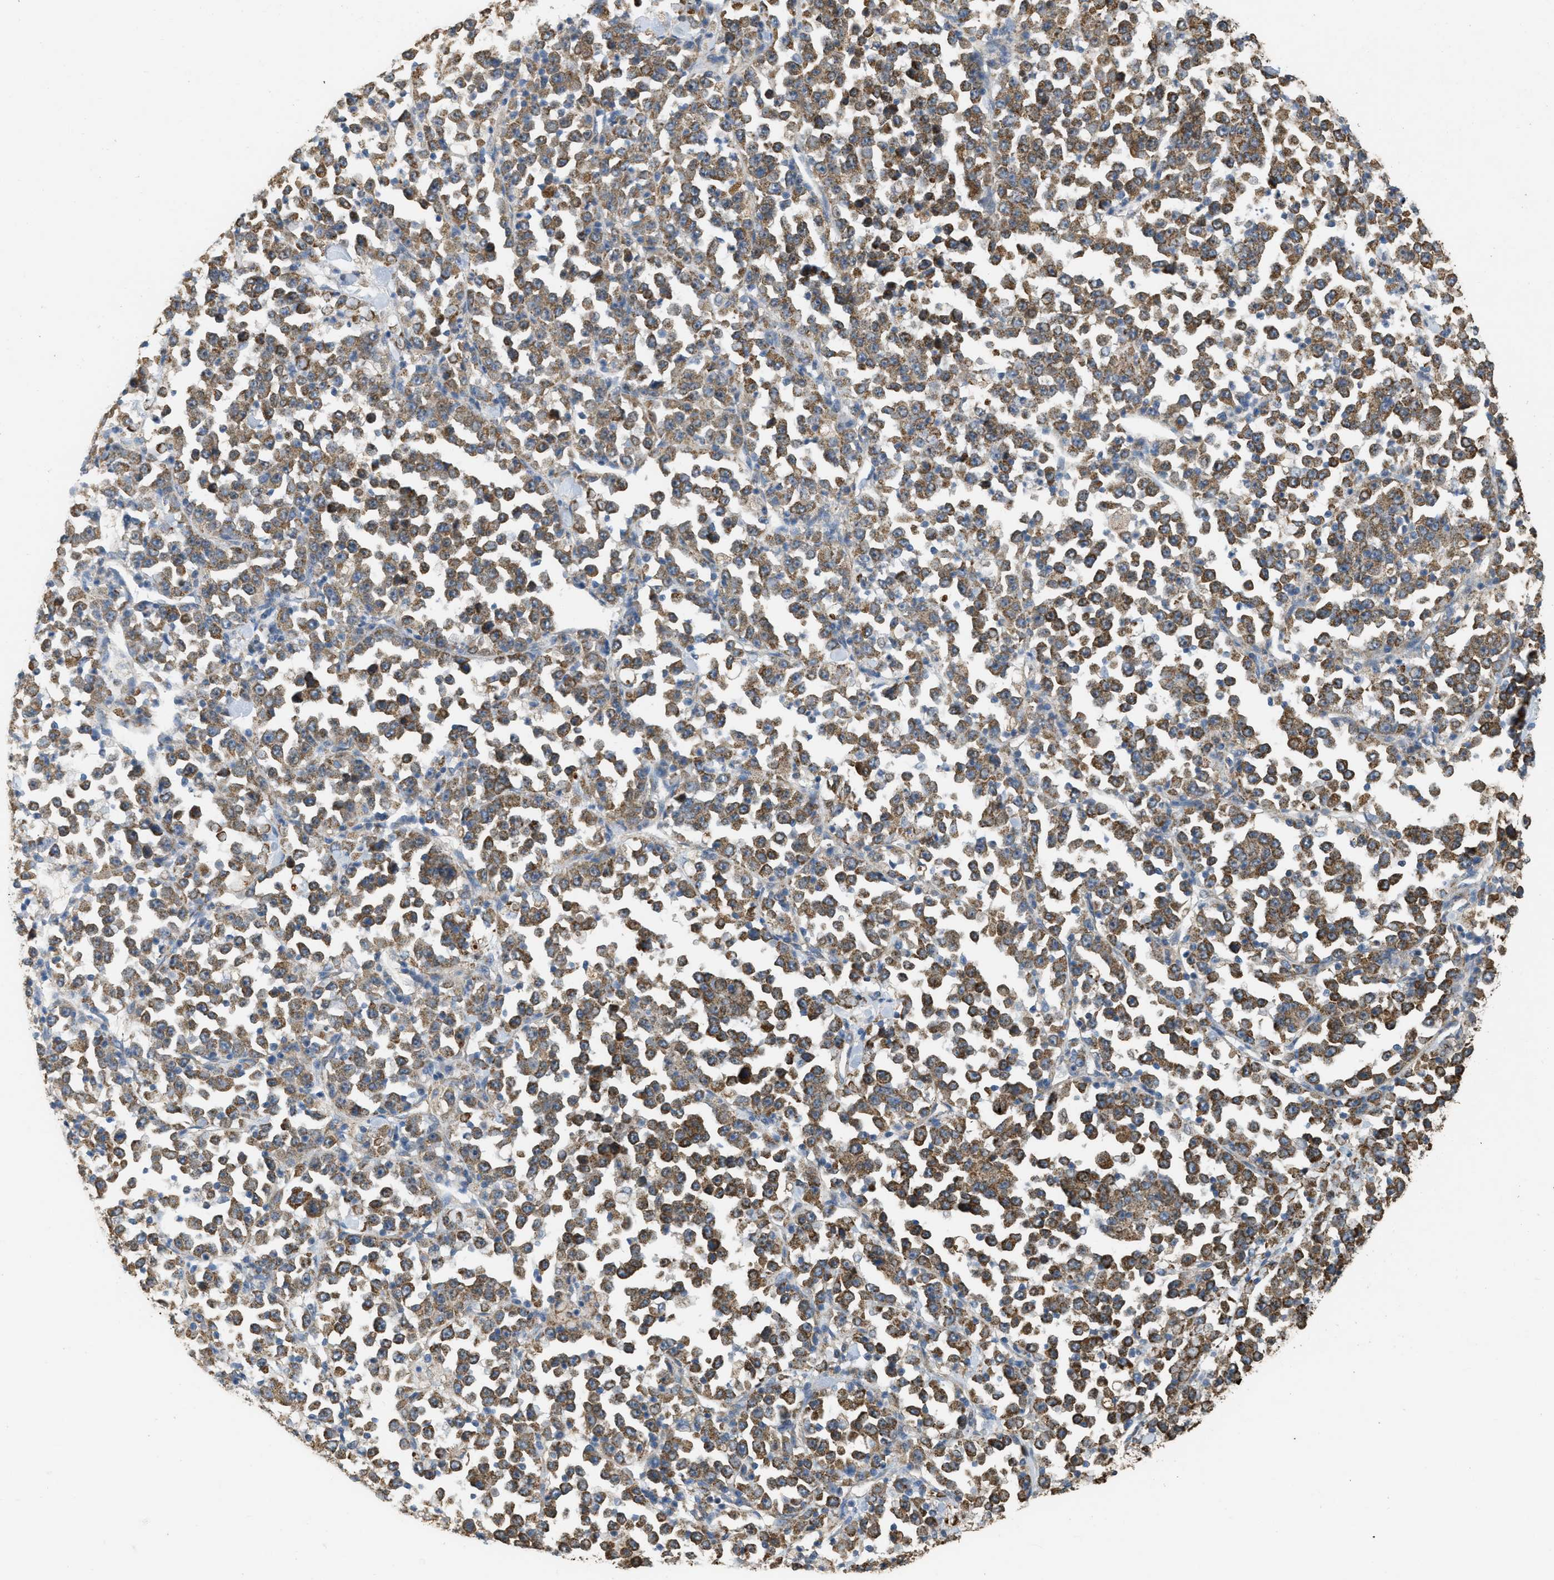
{"staining": {"intensity": "moderate", "quantity": ">75%", "location": "cytoplasmic/membranous"}, "tissue": "stomach cancer", "cell_type": "Tumor cells", "image_type": "cancer", "snomed": [{"axis": "morphology", "description": "Normal tissue, NOS"}, {"axis": "morphology", "description": "Adenocarcinoma, NOS"}, {"axis": "topography", "description": "Stomach, upper"}, {"axis": "topography", "description": "Stomach"}], "caption": "Adenocarcinoma (stomach) stained with a brown dye shows moderate cytoplasmic/membranous positive positivity in approximately >75% of tumor cells.", "gene": "KCNA4", "patient": {"sex": "male", "age": 59}}